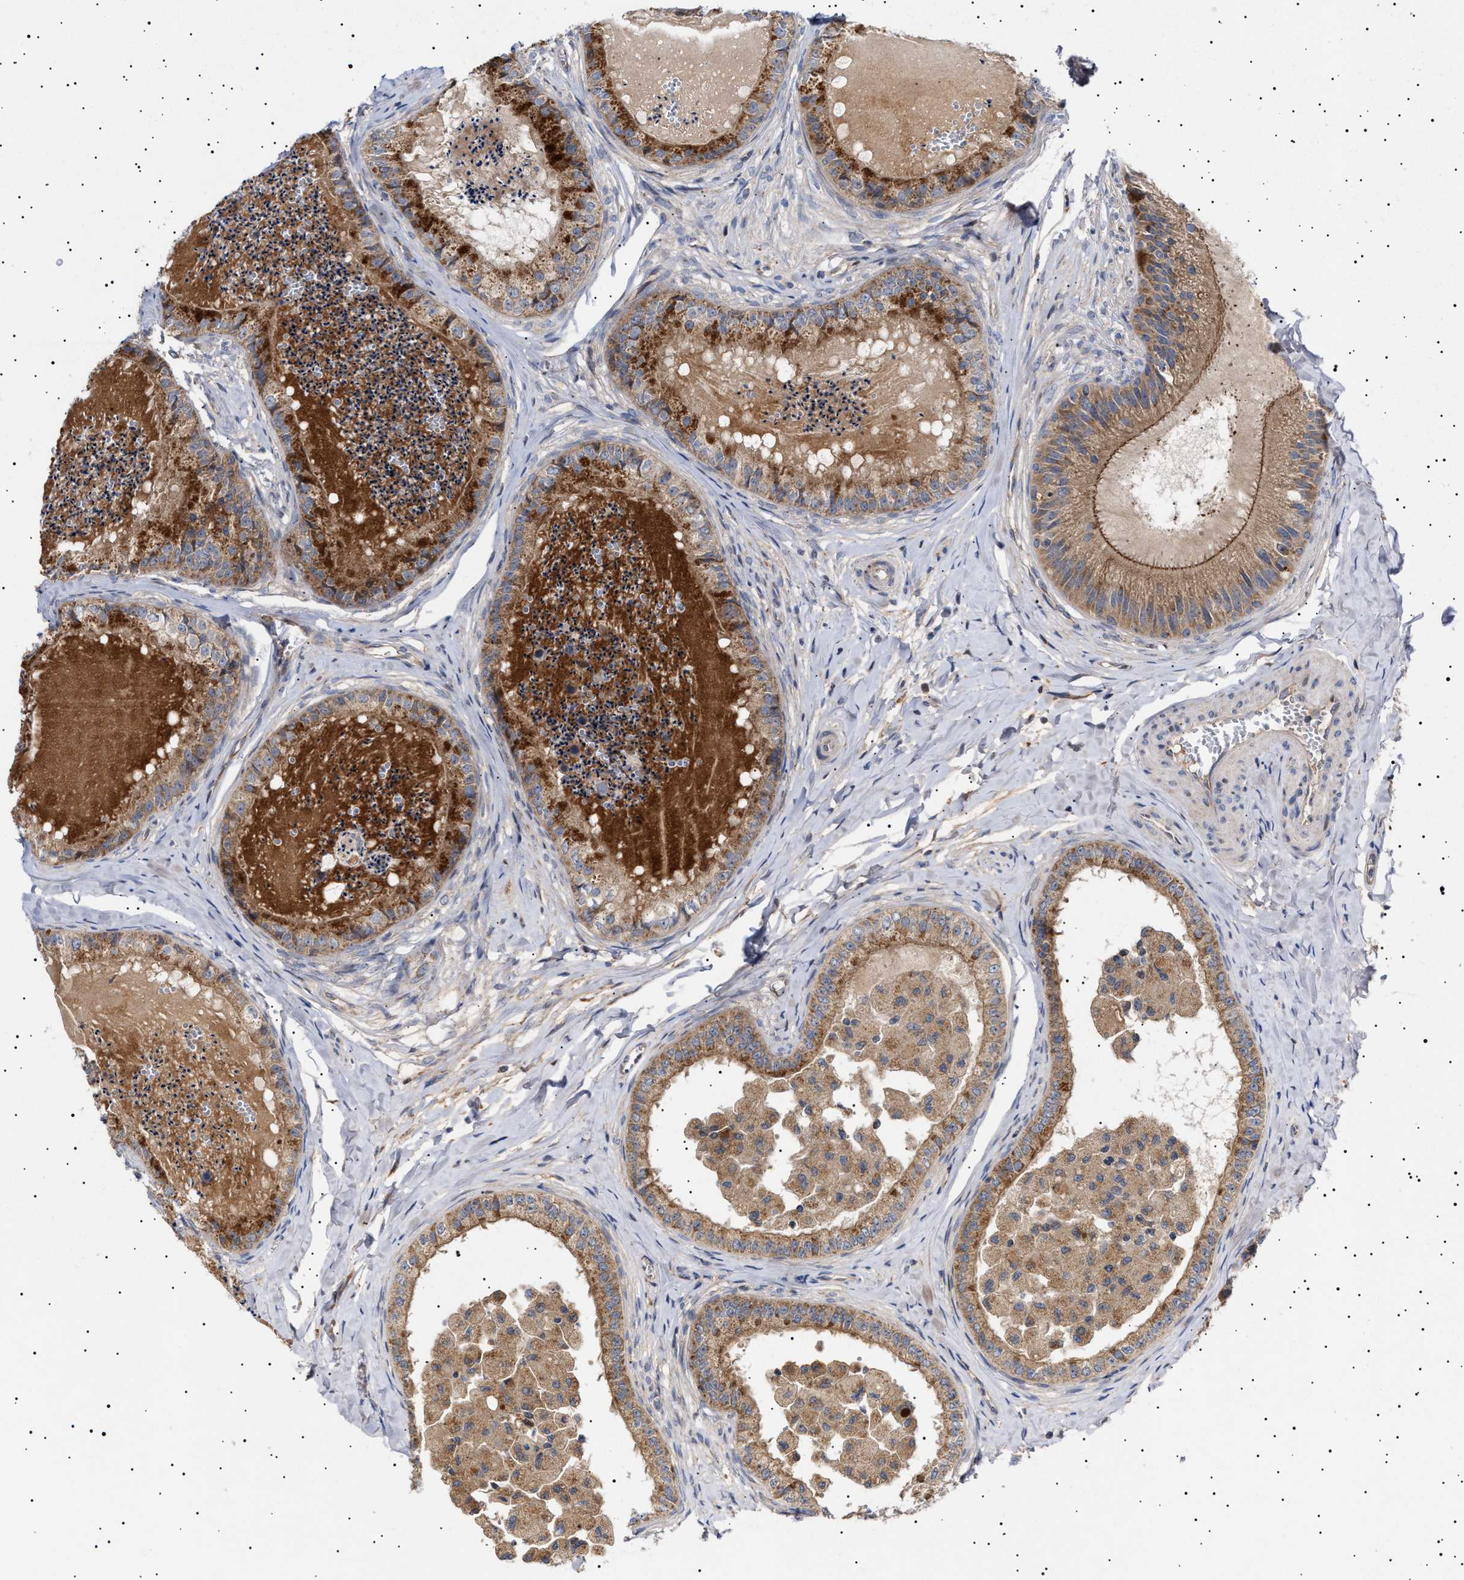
{"staining": {"intensity": "moderate", "quantity": ">75%", "location": "cytoplasmic/membranous"}, "tissue": "epididymis", "cell_type": "Glandular cells", "image_type": "normal", "snomed": [{"axis": "morphology", "description": "Normal tissue, NOS"}, {"axis": "topography", "description": "Epididymis"}], "caption": "Protein expression analysis of unremarkable epididymis exhibits moderate cytoplasmic/membranous expression in about >75% of glandular cells.", "gene": "MRPL10", "patient": {"sex": "male", "age": 31}}